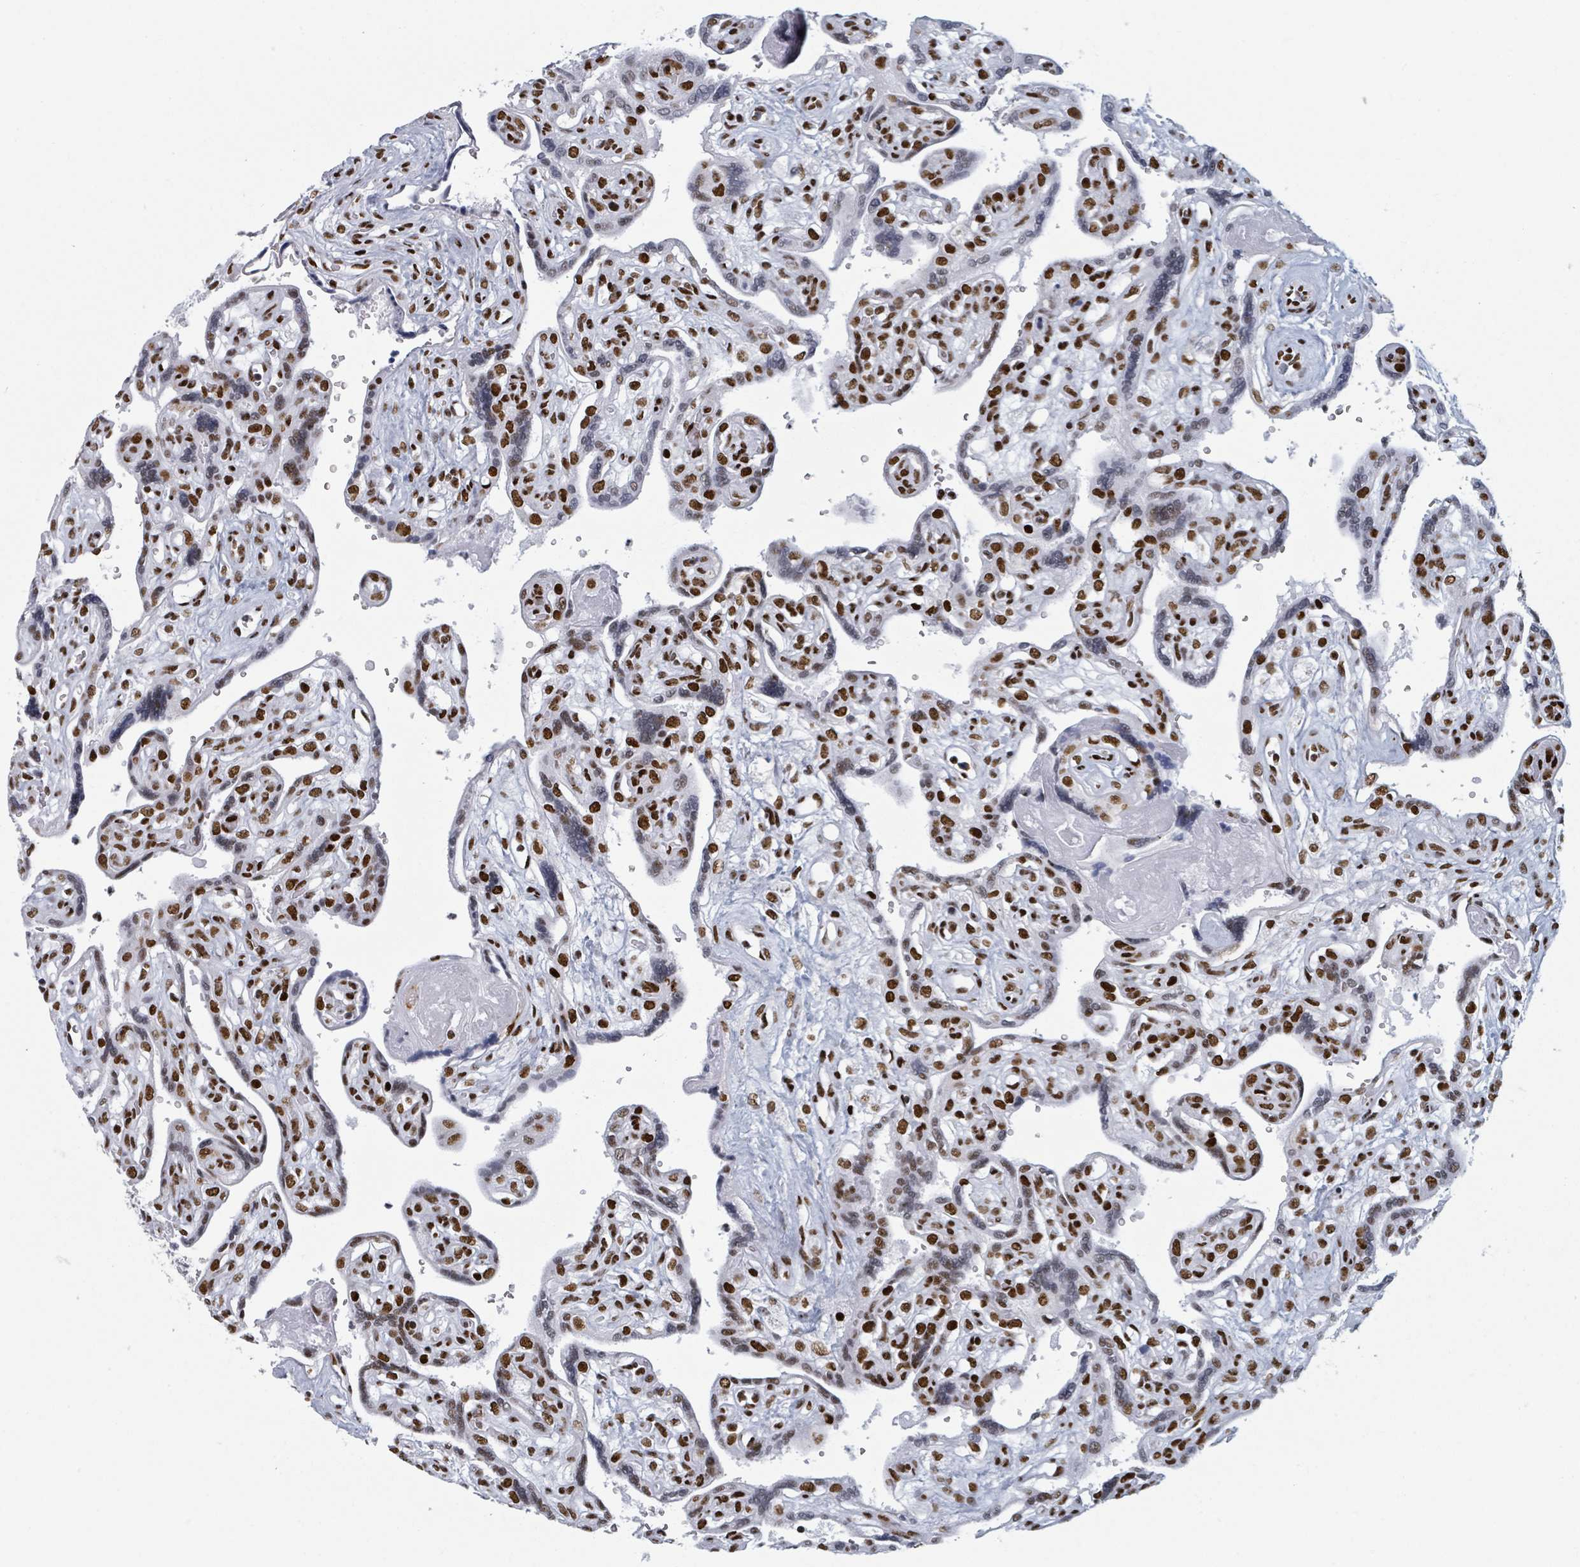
{"staining": {"intensity": "strong", "quantity": ">75%", "location": "nuclear"}, "tissue": "placenta", "cell_type": "Decidual cells", "image_type": "normal", "snomed": [{"axis": "morphology", "description": "Normal tissue, NOS"}, {"axis": "topography", "description": "Placenta"}], "caption": "A high-resolution image shows immunohistochemistry (IHC) staining of normal placenta, which exhibits strong nuclear expression in about >75% of decidual cells.", "gene": "DHX16", "patient": {"sex": "female", "age": 39}}